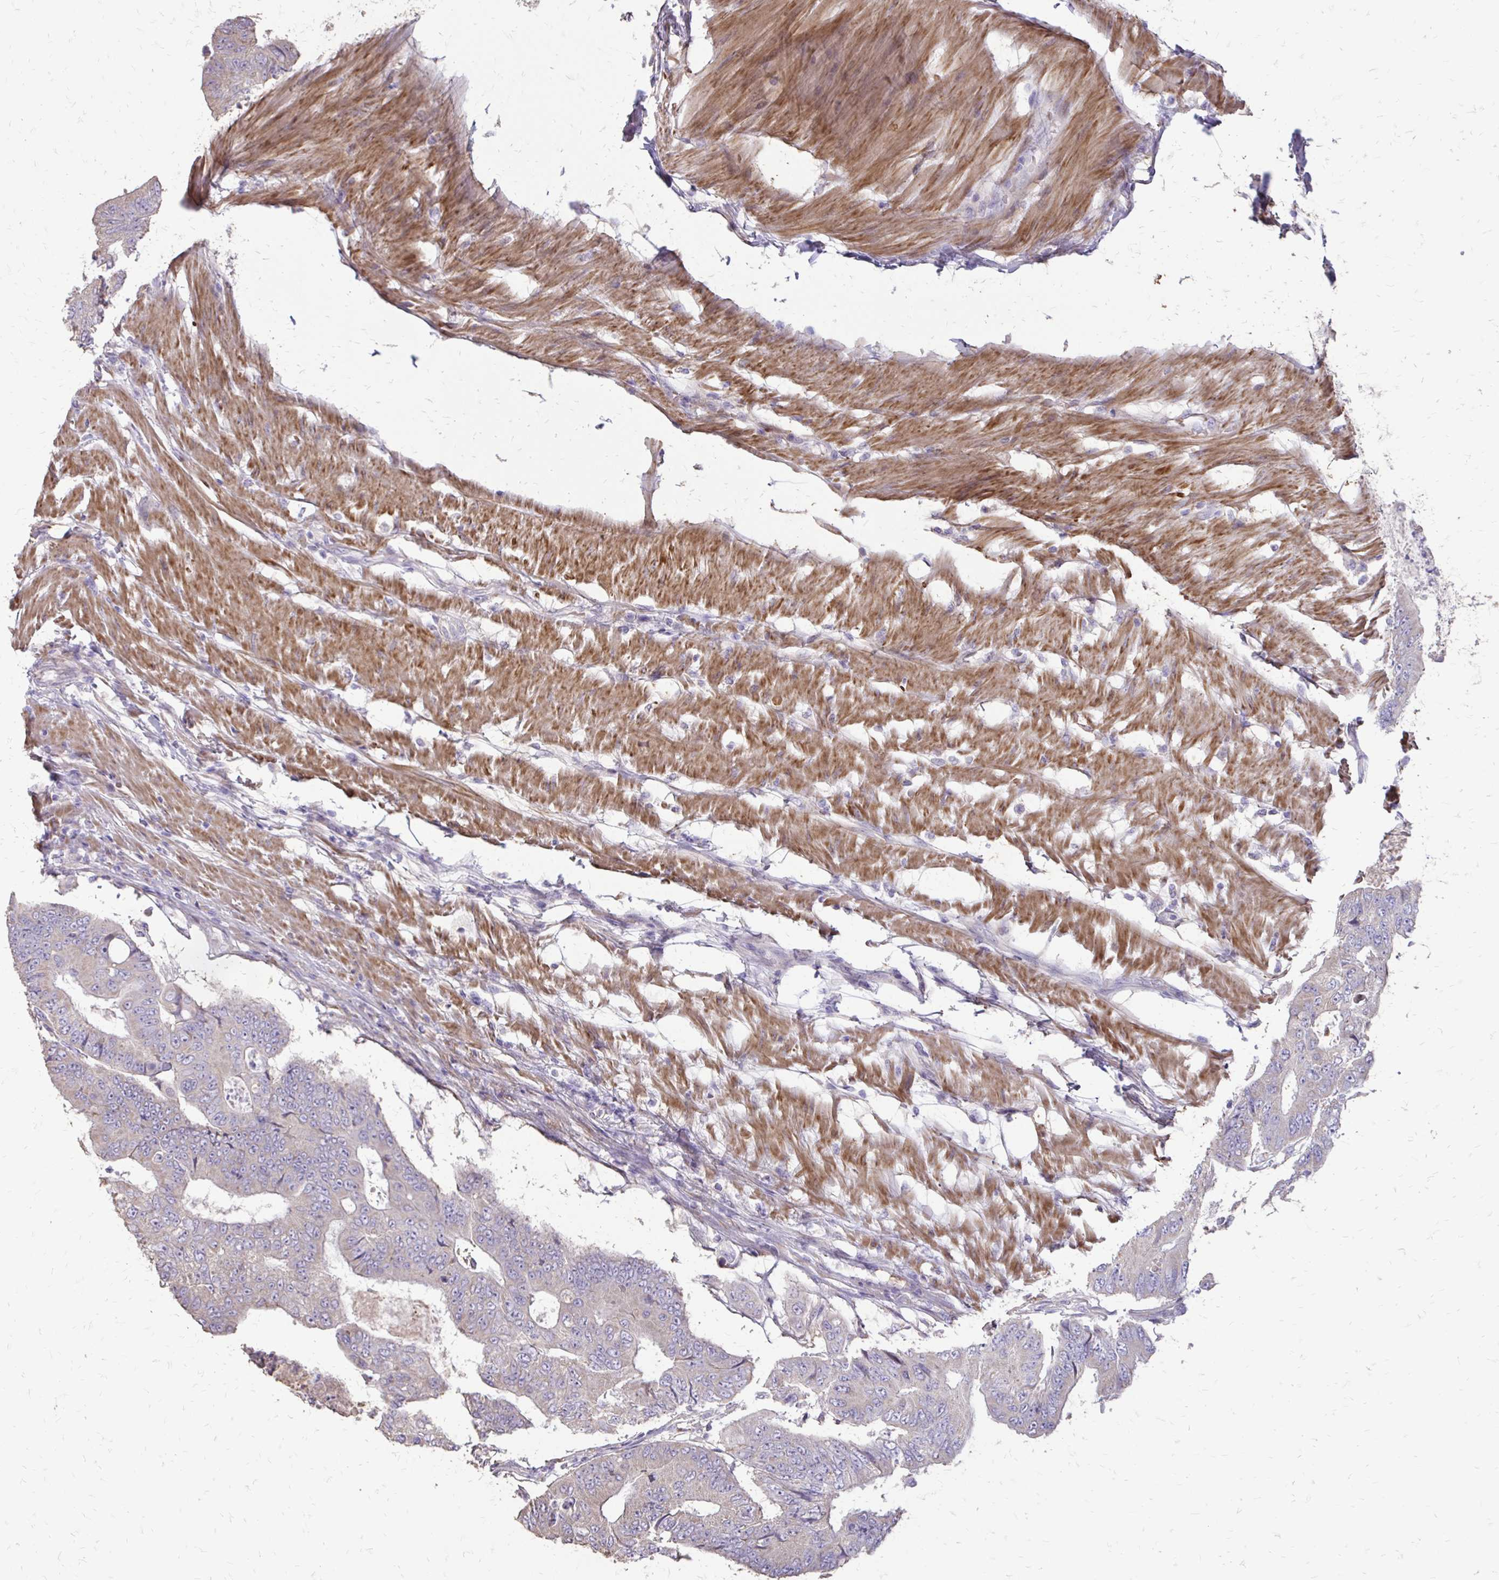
{"staining": {"intensity": "negative", "quantity": "none", "location": "none"}, "tissue": "colorectal cancer", "cell_type": "Tumor cells", "image_type": "cancer", "snomed": [{"axis": "morphology", "description": "Adenocarcinoma, NOS"}, {"axis": "topography", "description": "Colon"}], "caption": "Immunohistochemistry image of neoplastic tissue: colorectal adenocarcinoma stained with DAB demonstrates no significant protein expression in tumor cells.", "gene": "MYORG", "patient": {"sex": "female", "age": 48}}